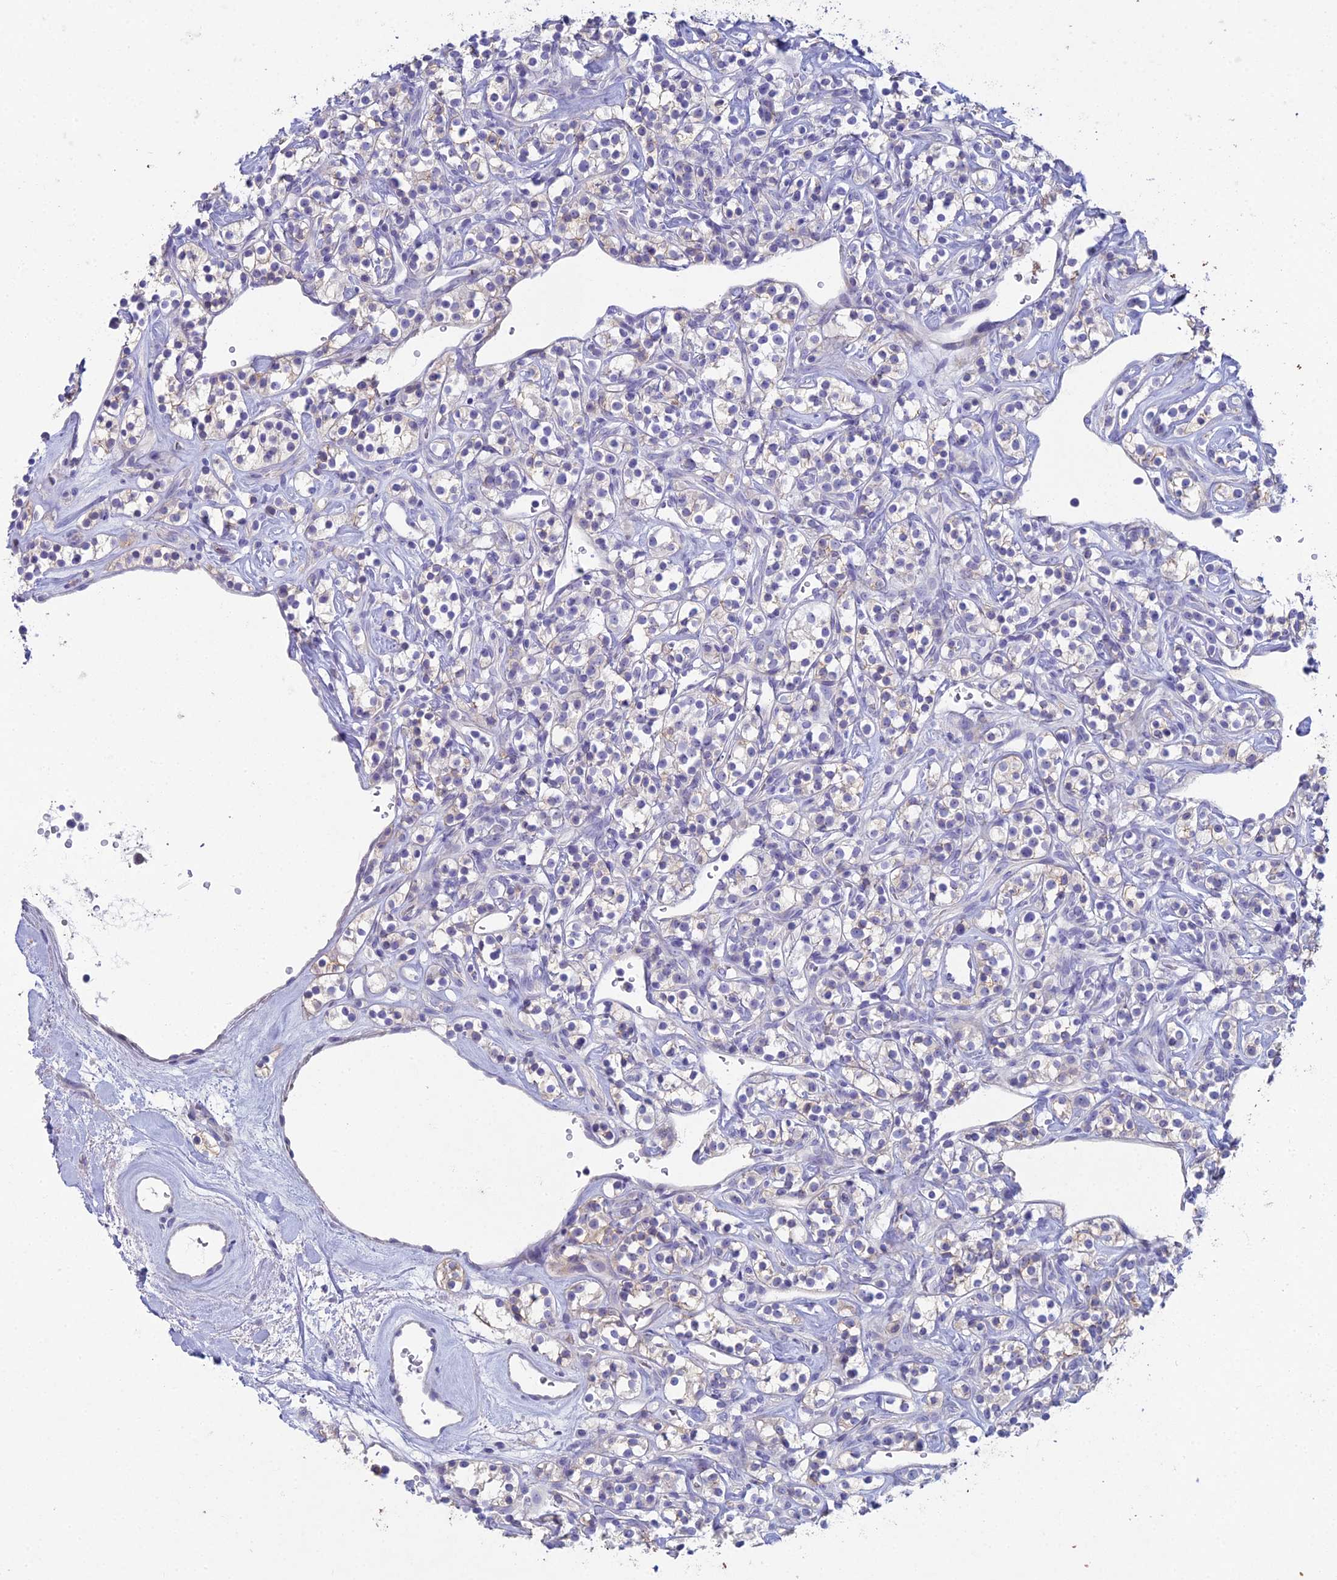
{"staining": {"intensity": "negative", "quantity": "none", "location": "none"}, "tissue": "renal cancer", "cell_type": "Tumor cells", "image_type": "cancer", "snomed": [{"axis": "morphology", "description": "Adenocarcinoma, NOS"}, {"axis": "topography", "description": "Kidney"}], "caption": "Tumor cells show no significant protein expression in renal cancer (adenocarcinoma).", "gene": "NCAM1", "patient": {"sex": "male", "age": 77}}